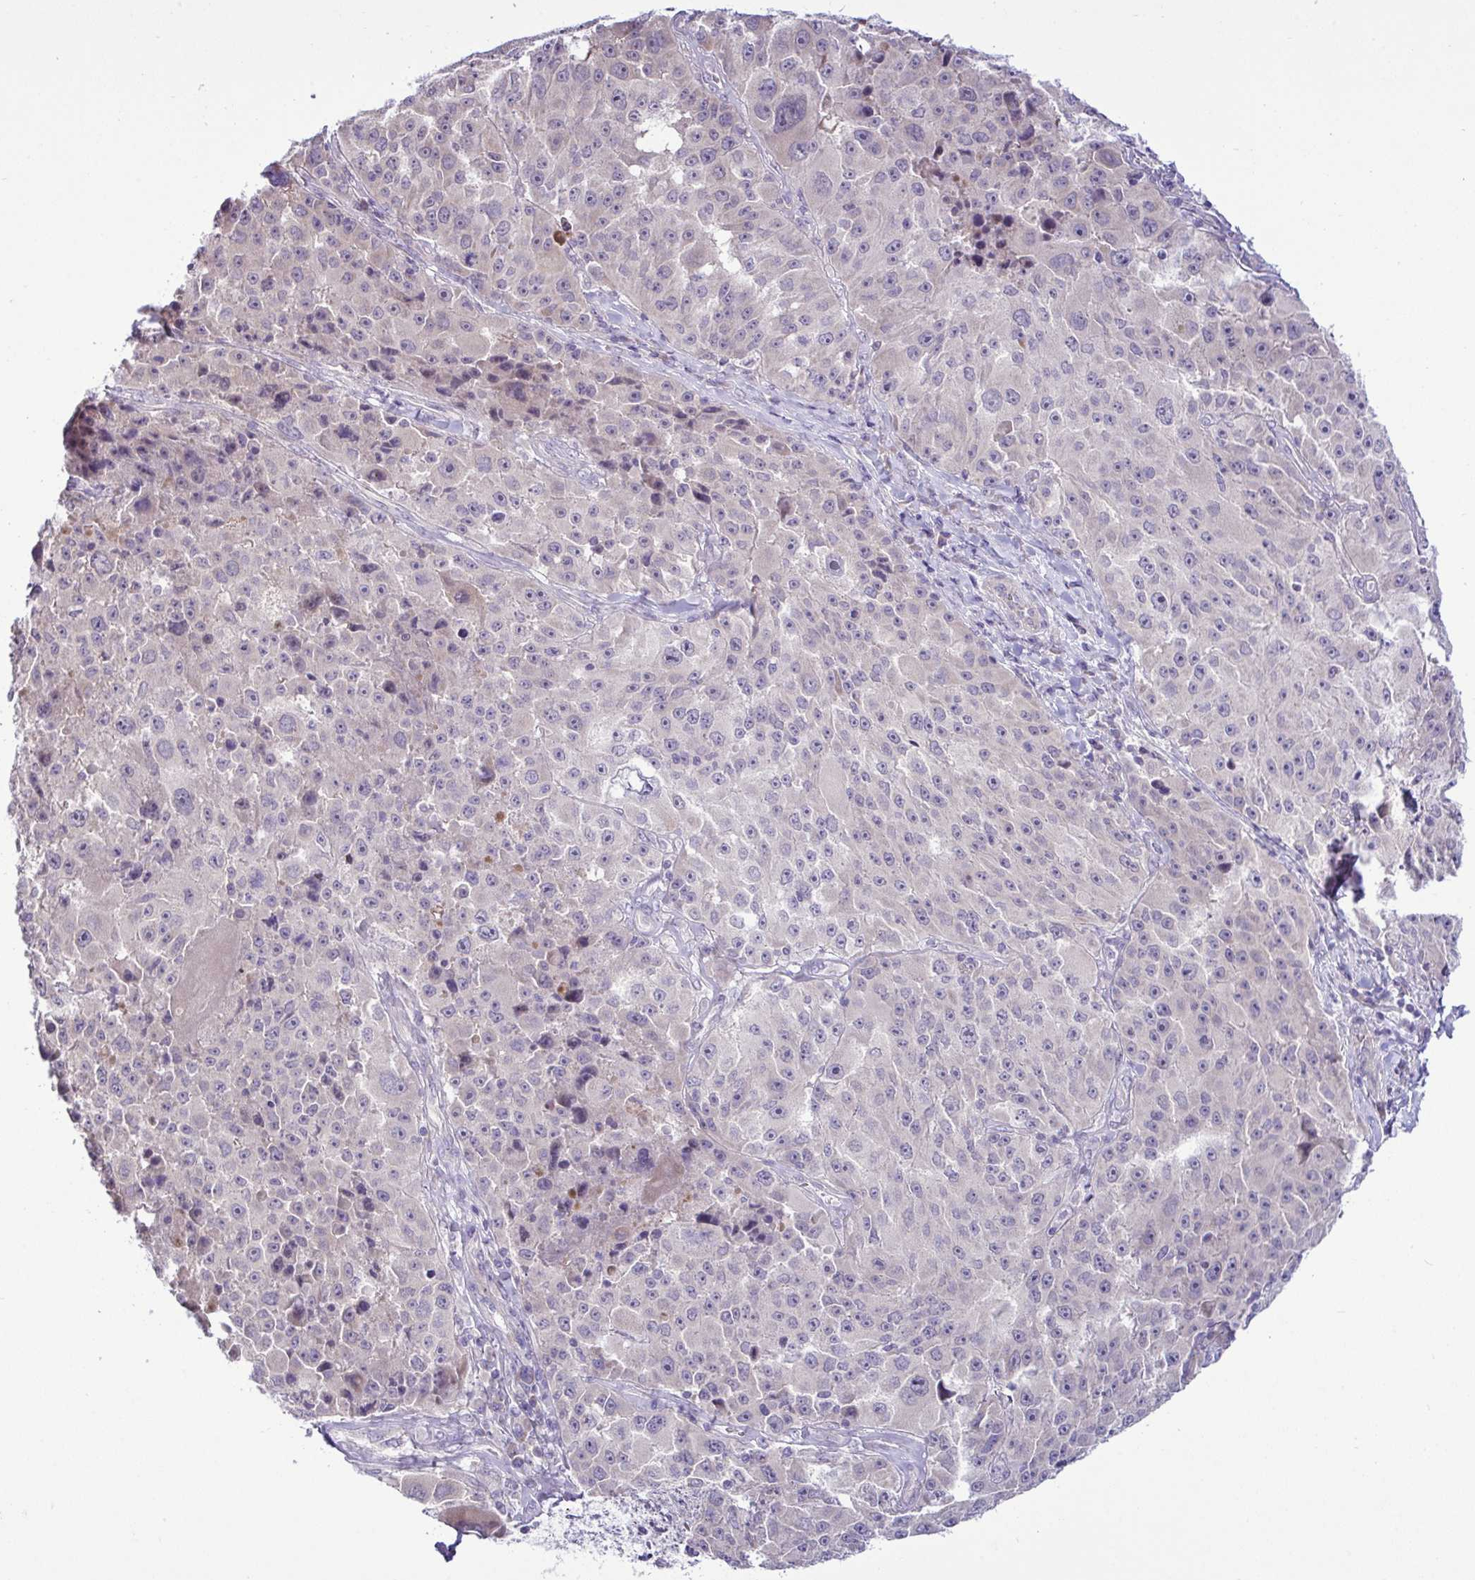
{"staining": {"intensity": "negative", "quantity": "none", "location": "none"}, "tissue": "melanoma", "cell_type": "Tumor cells", "image_type": "cancer", "snomed": [{"axis": "morphology", "description": "Malignant melanoma, Metastatic site"}, {"axis": "topography", "description": "Lymph node"}], "caption": "IHC histopathology image of neoplastic tissue: human melanoma stained with DAB (3,3'-diaminobenzidine) shows no significant protein positivity in tumor cells.", "gene": "SYNPO2L", "patient": {"sex": "male", "age": 62}}